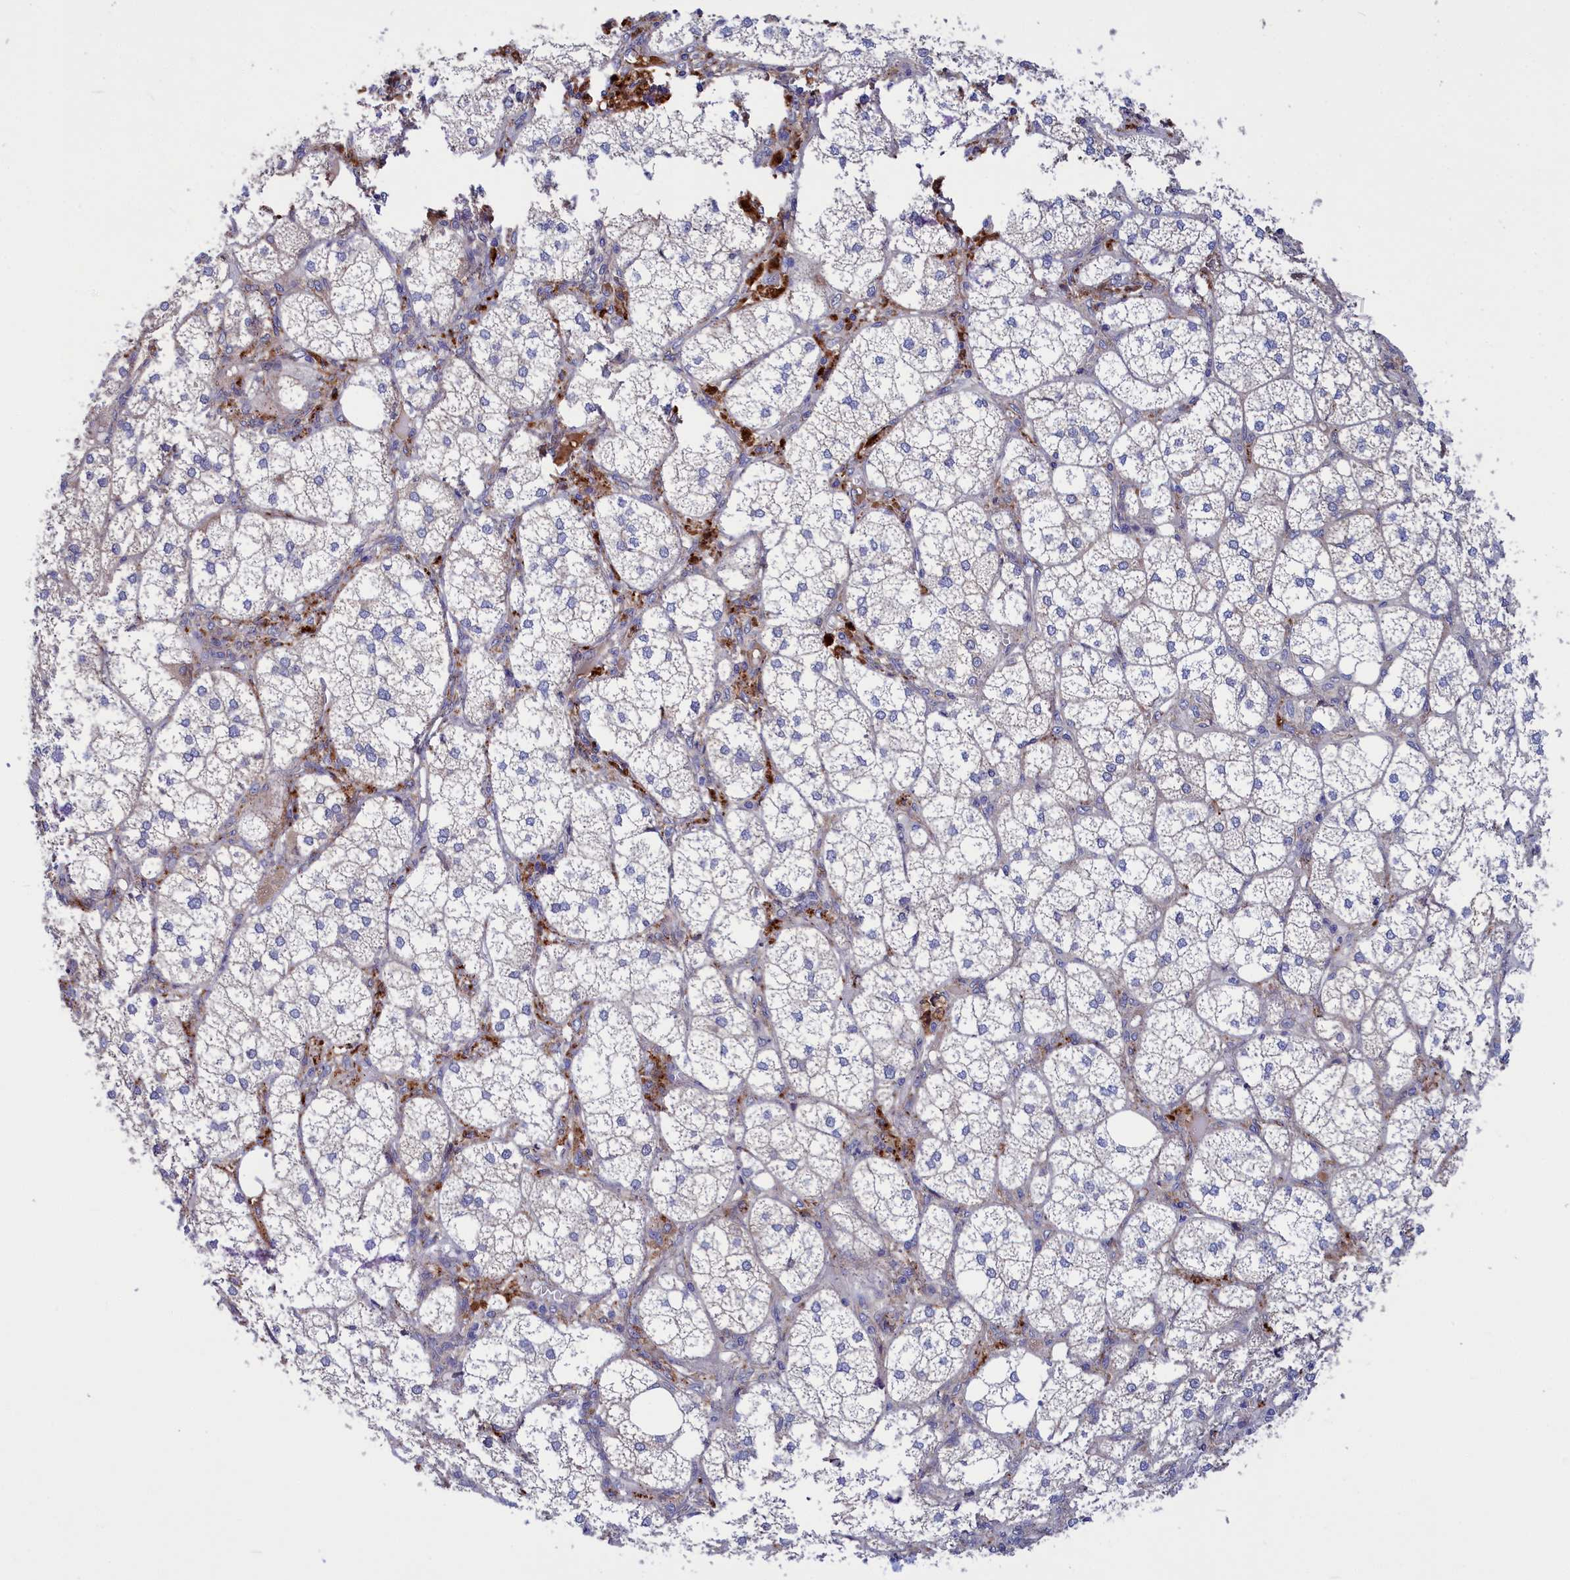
{"staining": {"intensity": "moderate", "quantity": "<25%", "location": "cytoplasmic/membranous"}, "tissue": "adrenal gland", "cell_type": "Glandular cells", "image_type": "normal", "snomed": [{"axis": "morphology", "description": "Normal tissue, NOS"}, {"axis": "topography", "description": "Adrenal gland"}], "caption": "Brown immunohistochemical staining in unremarkable human adrenal gland shows moderate cytoplasmic/membranous staining in approximately <25% of glandular cells.", "gene": "CRACD", "patient": {"sex": "female", "age": 61}}